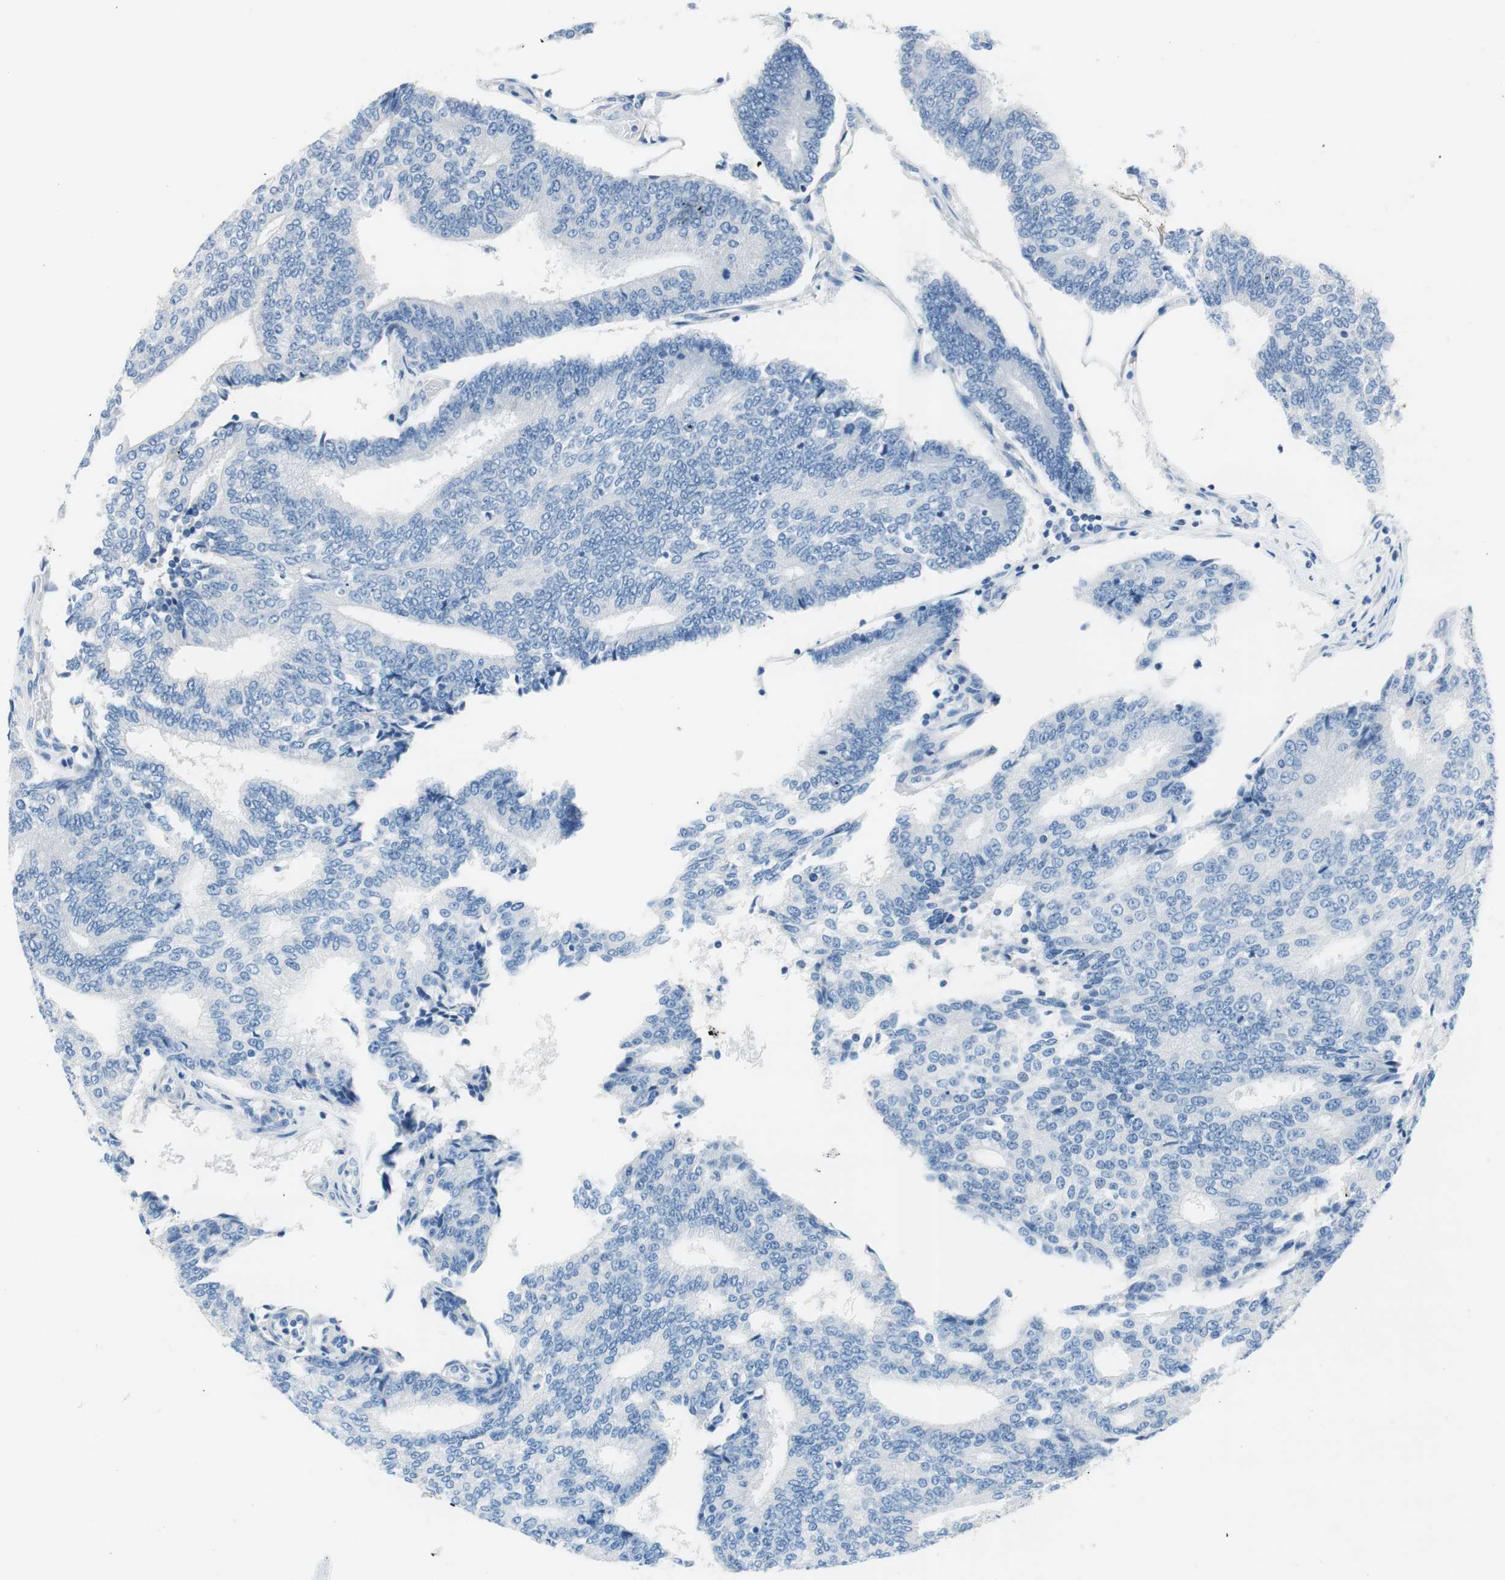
{"staining": {"intensity": "negative", "quantity": "none", "location": "none"}, "tissue": "prostate cancer", "cell_type": "Tumor cells", "image_type": "cancer", "snomed": [{"axis": "morphology", "description": "Adenocarcinoma, High grade"}, {"axis": "topography", "description": "Prostate"}], "caption": "There is no significant expression in tumor cells of prostate cancer (adenocarcinoma (high-grade)).", "gene": "EVA1A", "patient": {"sex": "male", "age": 55}}